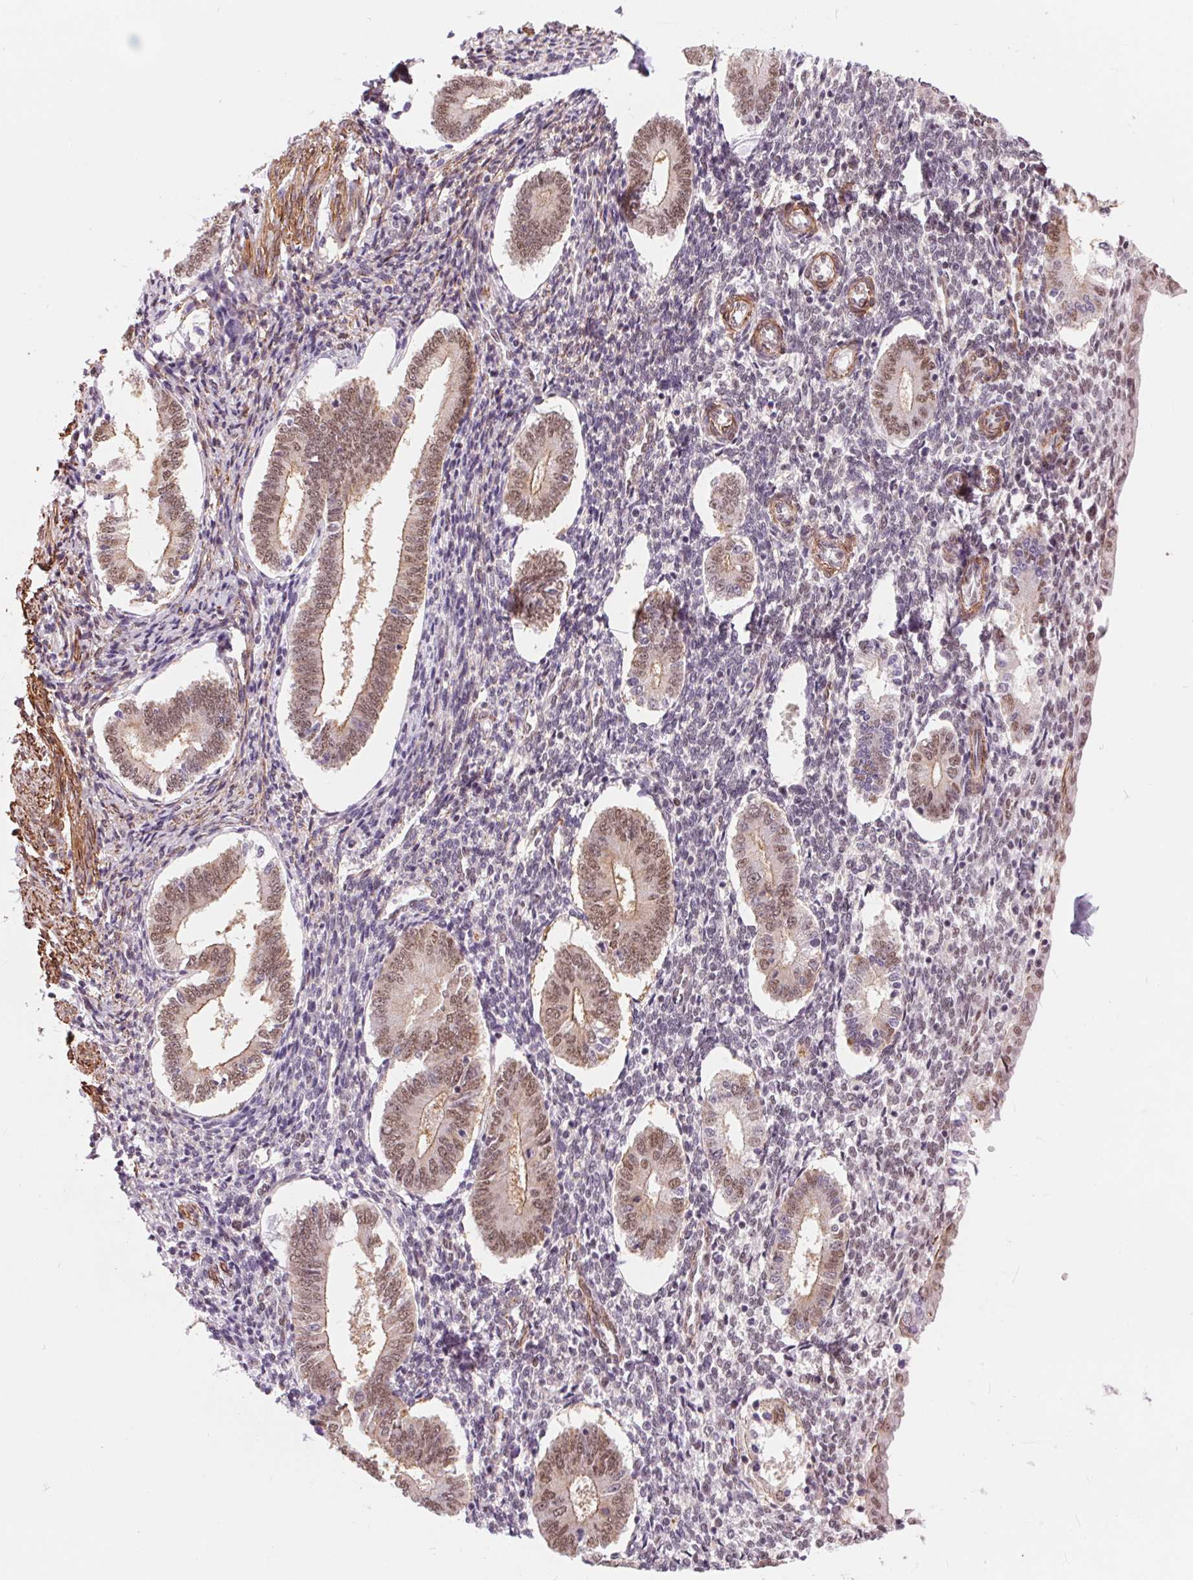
{"staining": {"intensity": "weak", "quantity": "<25%", "location": "nuclear"}, "tissue": "endometrium", "cell_type": "Cells in endometrial stroma", "image_type": "normal", "snomed": [{"axis": "morphology", "description": "Normal tissue, NOS"}, {"axis": "topography", "description": "Endometrium"}], "caption": "Human endometrium stained for a protein using immunohistochemistry (IHC) exhibits no staining in cells in endometrial stroma.", "gene": "BCAT1", "patient": {"sex": "female", "age": 40}}